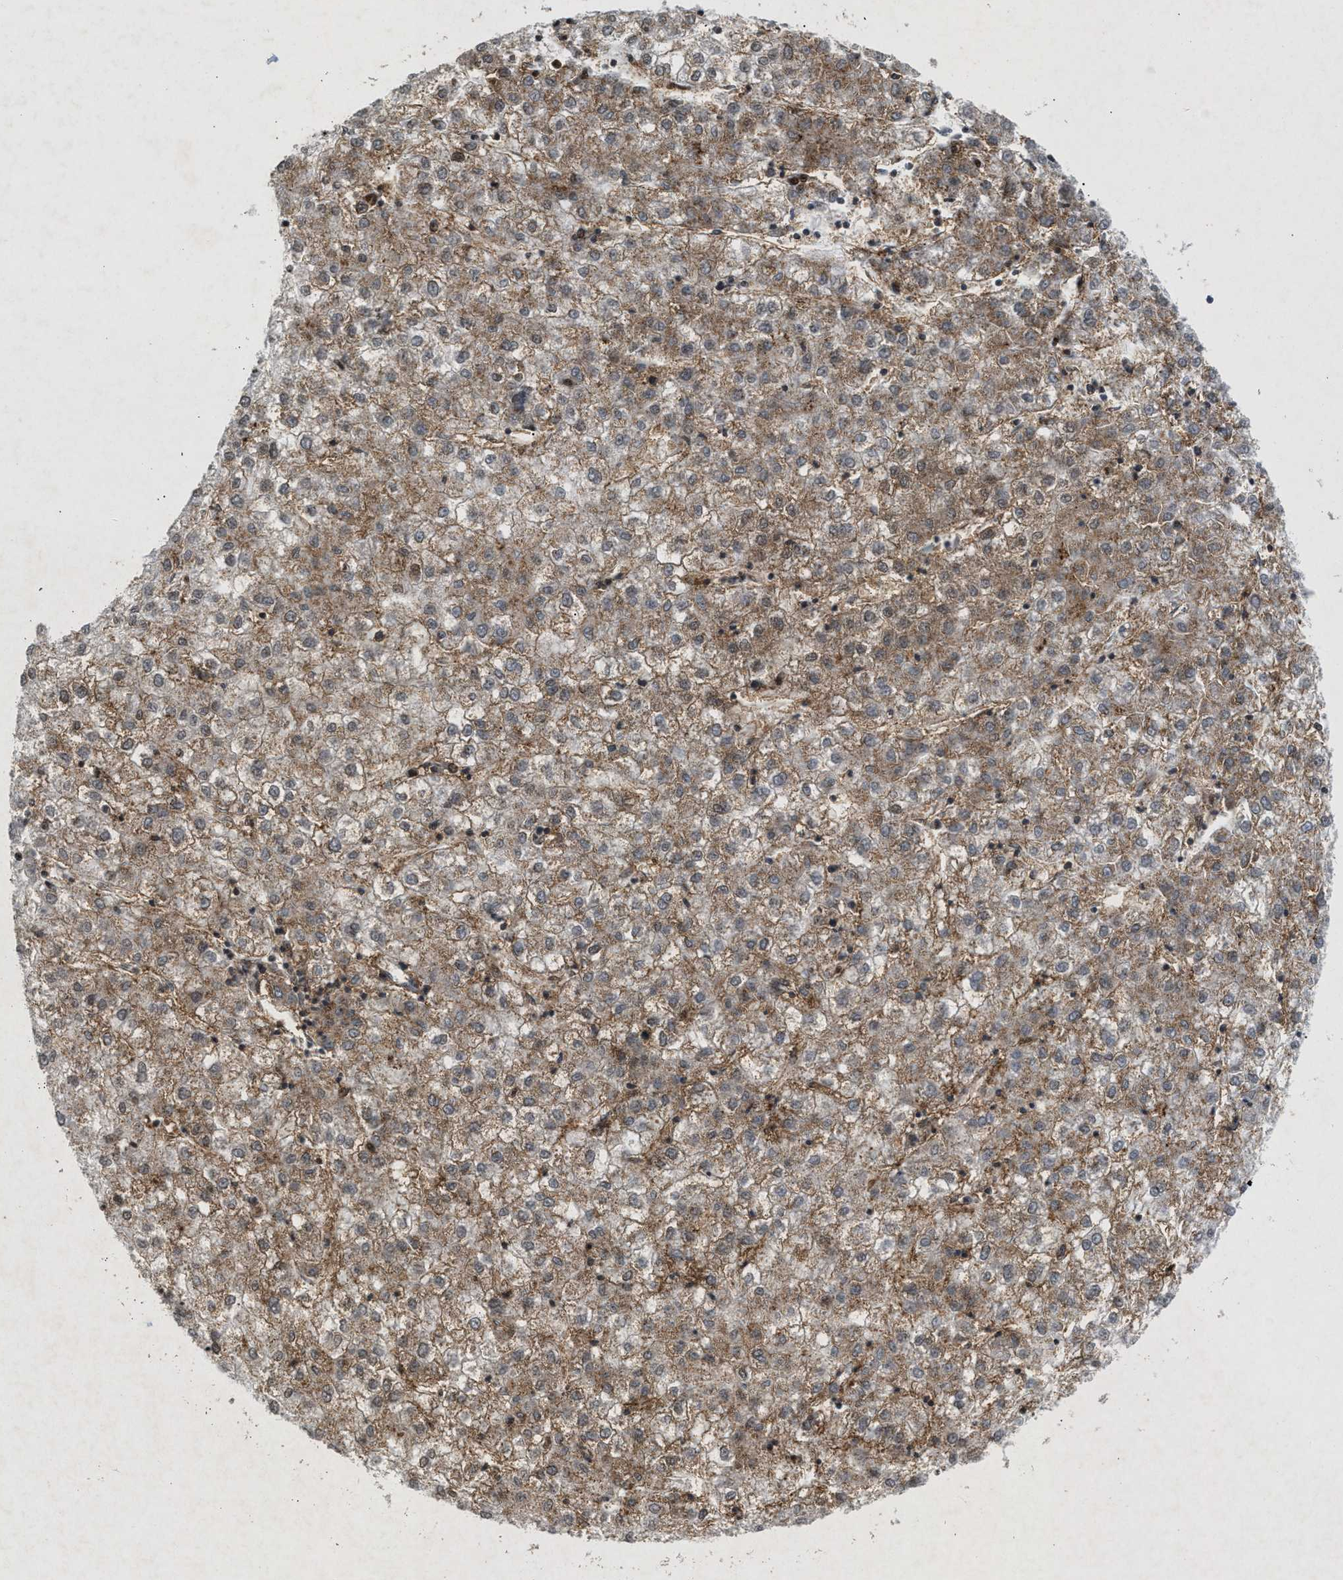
{"staining": {"intensity": "moderate", "quantity": ">75%", "location": "cytoplasmic/membranous"}, "tissue": "liver cancer", "cell_type": "Tumor cells", "image_type": "cancer", "snomed": [{"axis": "morphology", "description": "Carcinoma, Hepatocellular, NOS"}, {"axis": "topography", "description": "Liver"}], "caption": "IHC histopathology image of human liver cancer (hepatocellular carcinoma) stained for a protein (brown), which demonstrates medium levels of moderate cytoplasmic/membranous expression in about >75% of tumor cells.", "gene": "ZPR1", "patient": {"sex": "male", "age": 72}}